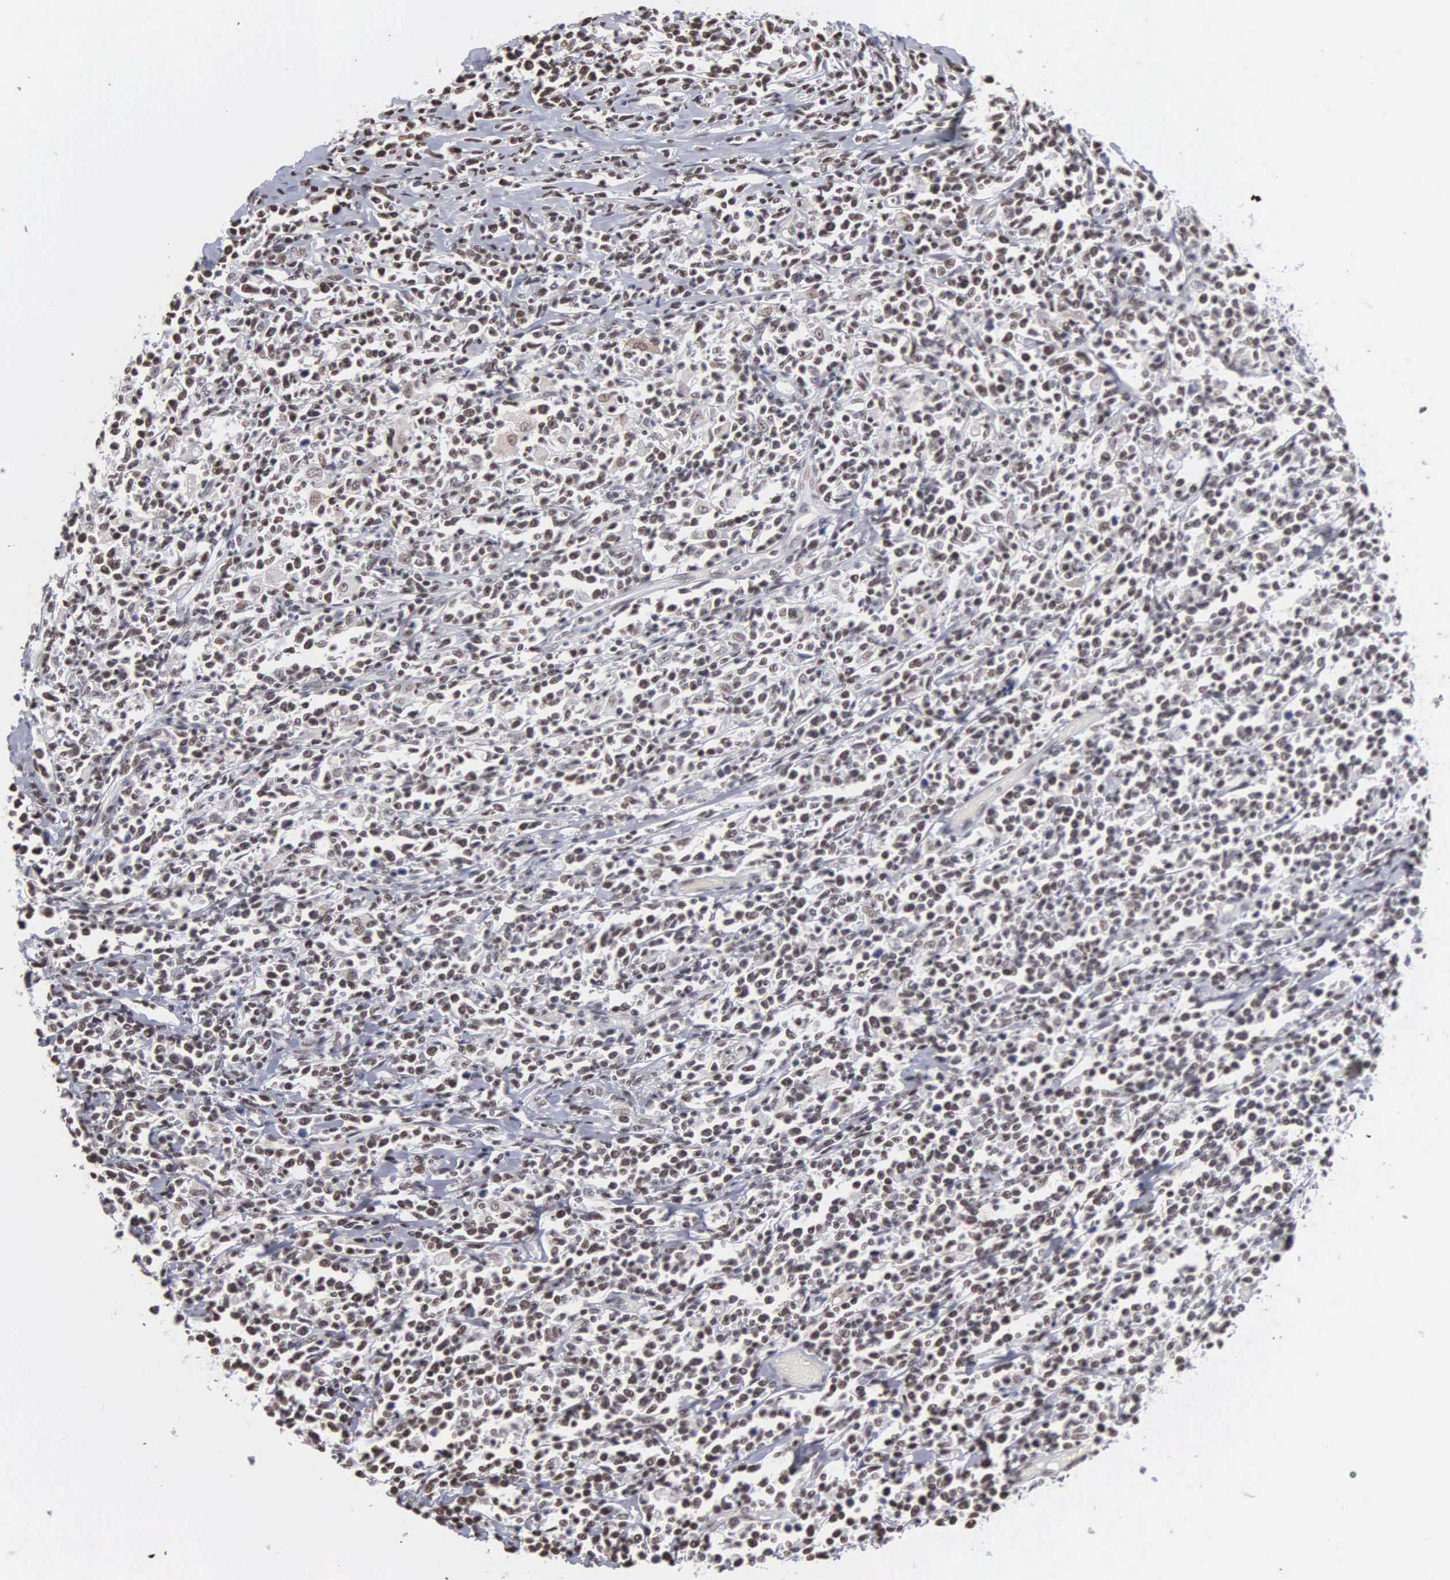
{"staining": {"intensity": "weak", "quantity": "25%-75%", "location": "nuclear"}, "tissue": "lymphoma", "cell_type": "Tumor cells", "image_type": "cancer", "snomed": [{"axis": "morphology", "description": "Malignant lymphoma, non-Hodgkin's type, High grade"}, {"axis": "topography", "description": "Colon"}], "caption": "This is an image of IHC staining of lymphoma, which shows weak positivity in the nuclear of tumor cells.", "gene": "KIAA0586", "patient": {"sex": "male", "age": 82}}